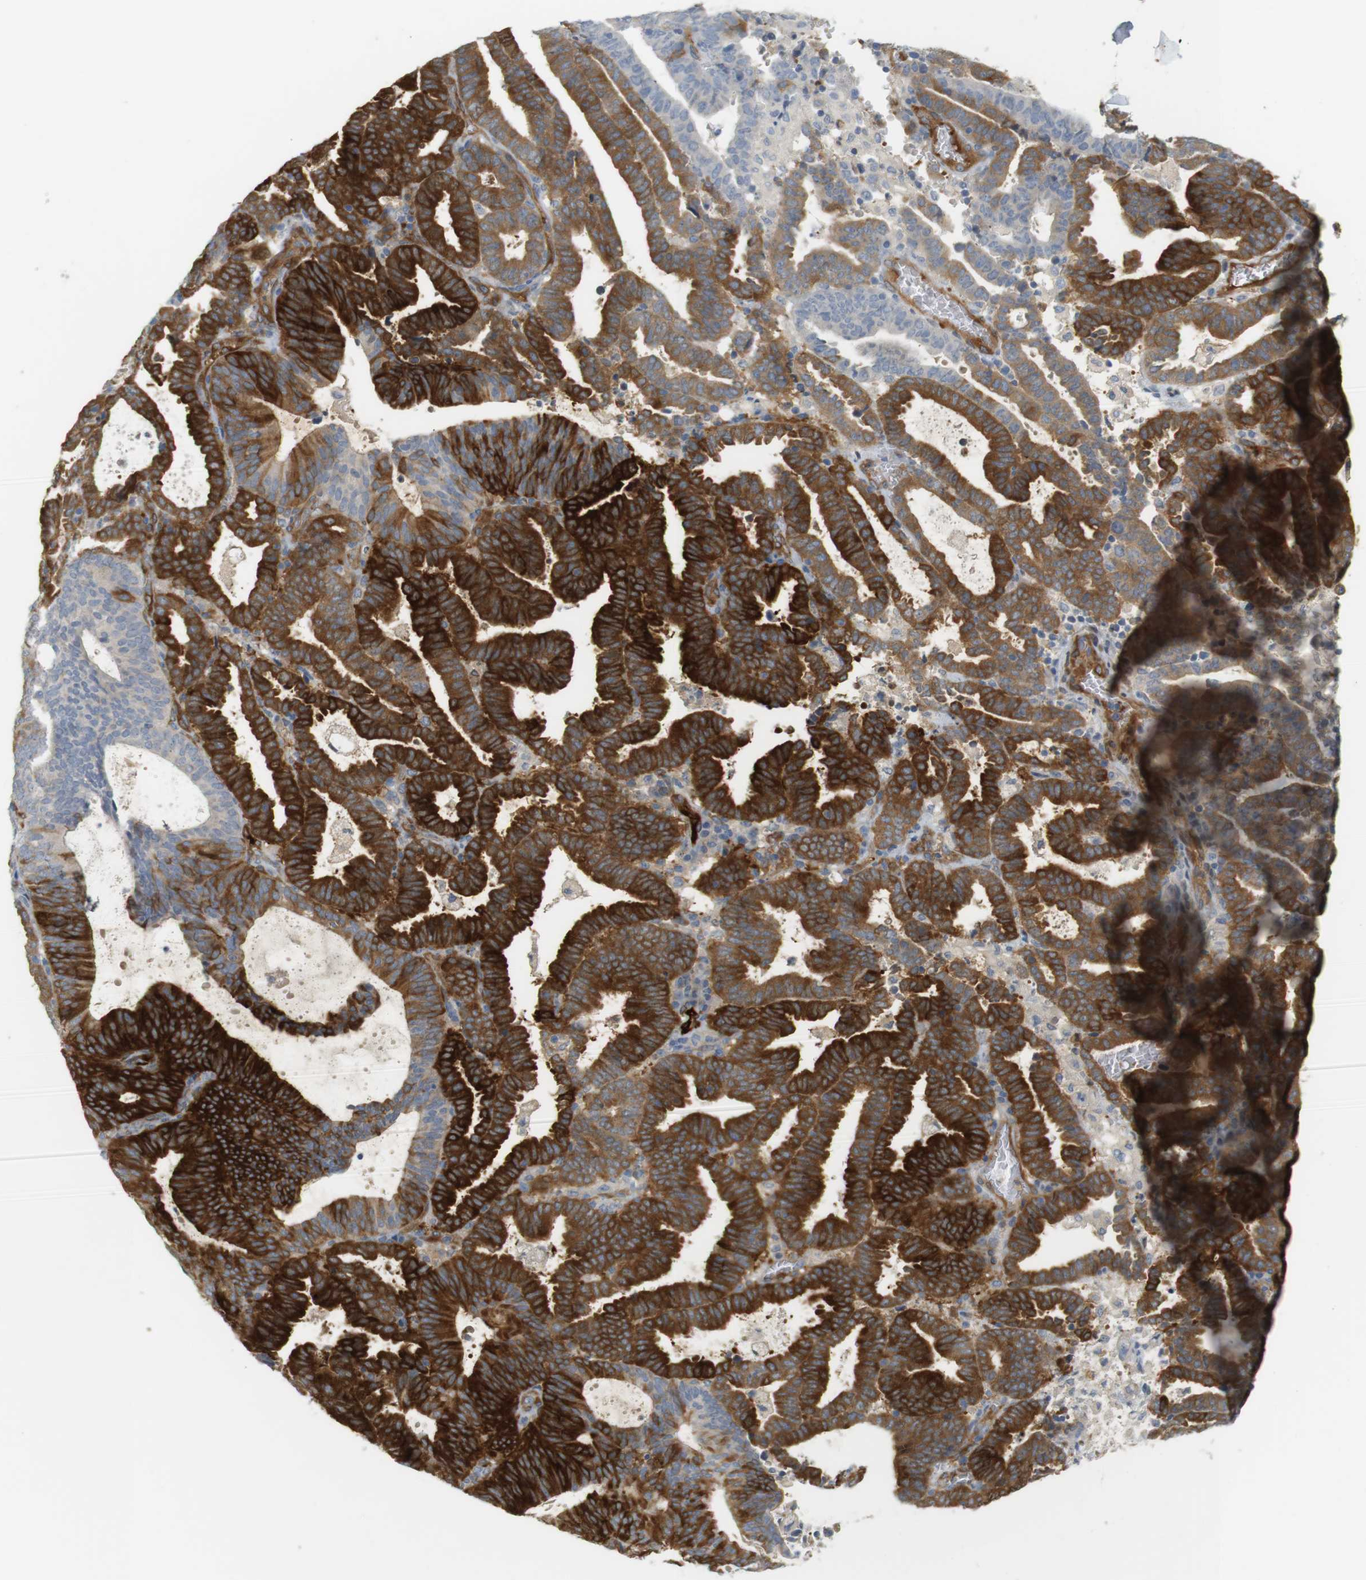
{"staining": {"intensity": "strong", "quantity": ">75%", "location": "cytoplasmic/membranous"}, "tissue": "endometrial cancer", "cell_type": "Tumor cells", "image_type": "cancer", "snomed": [{"axis": "morphology", "description": "Adenocarcinoma, NOS"}, {"axis": "topography", "description": "Uterus"}], "caption": "Brown immunohistochemical staining in human endometrial adenocarcinoma displays strong cytoplasmic/membranous expression in about >75% of tumor cells. (Brightfield microscopy of DAB IHC at high magnification).", "gene": "PDE3A", "patient": {"sex": "female", "age": 83}}